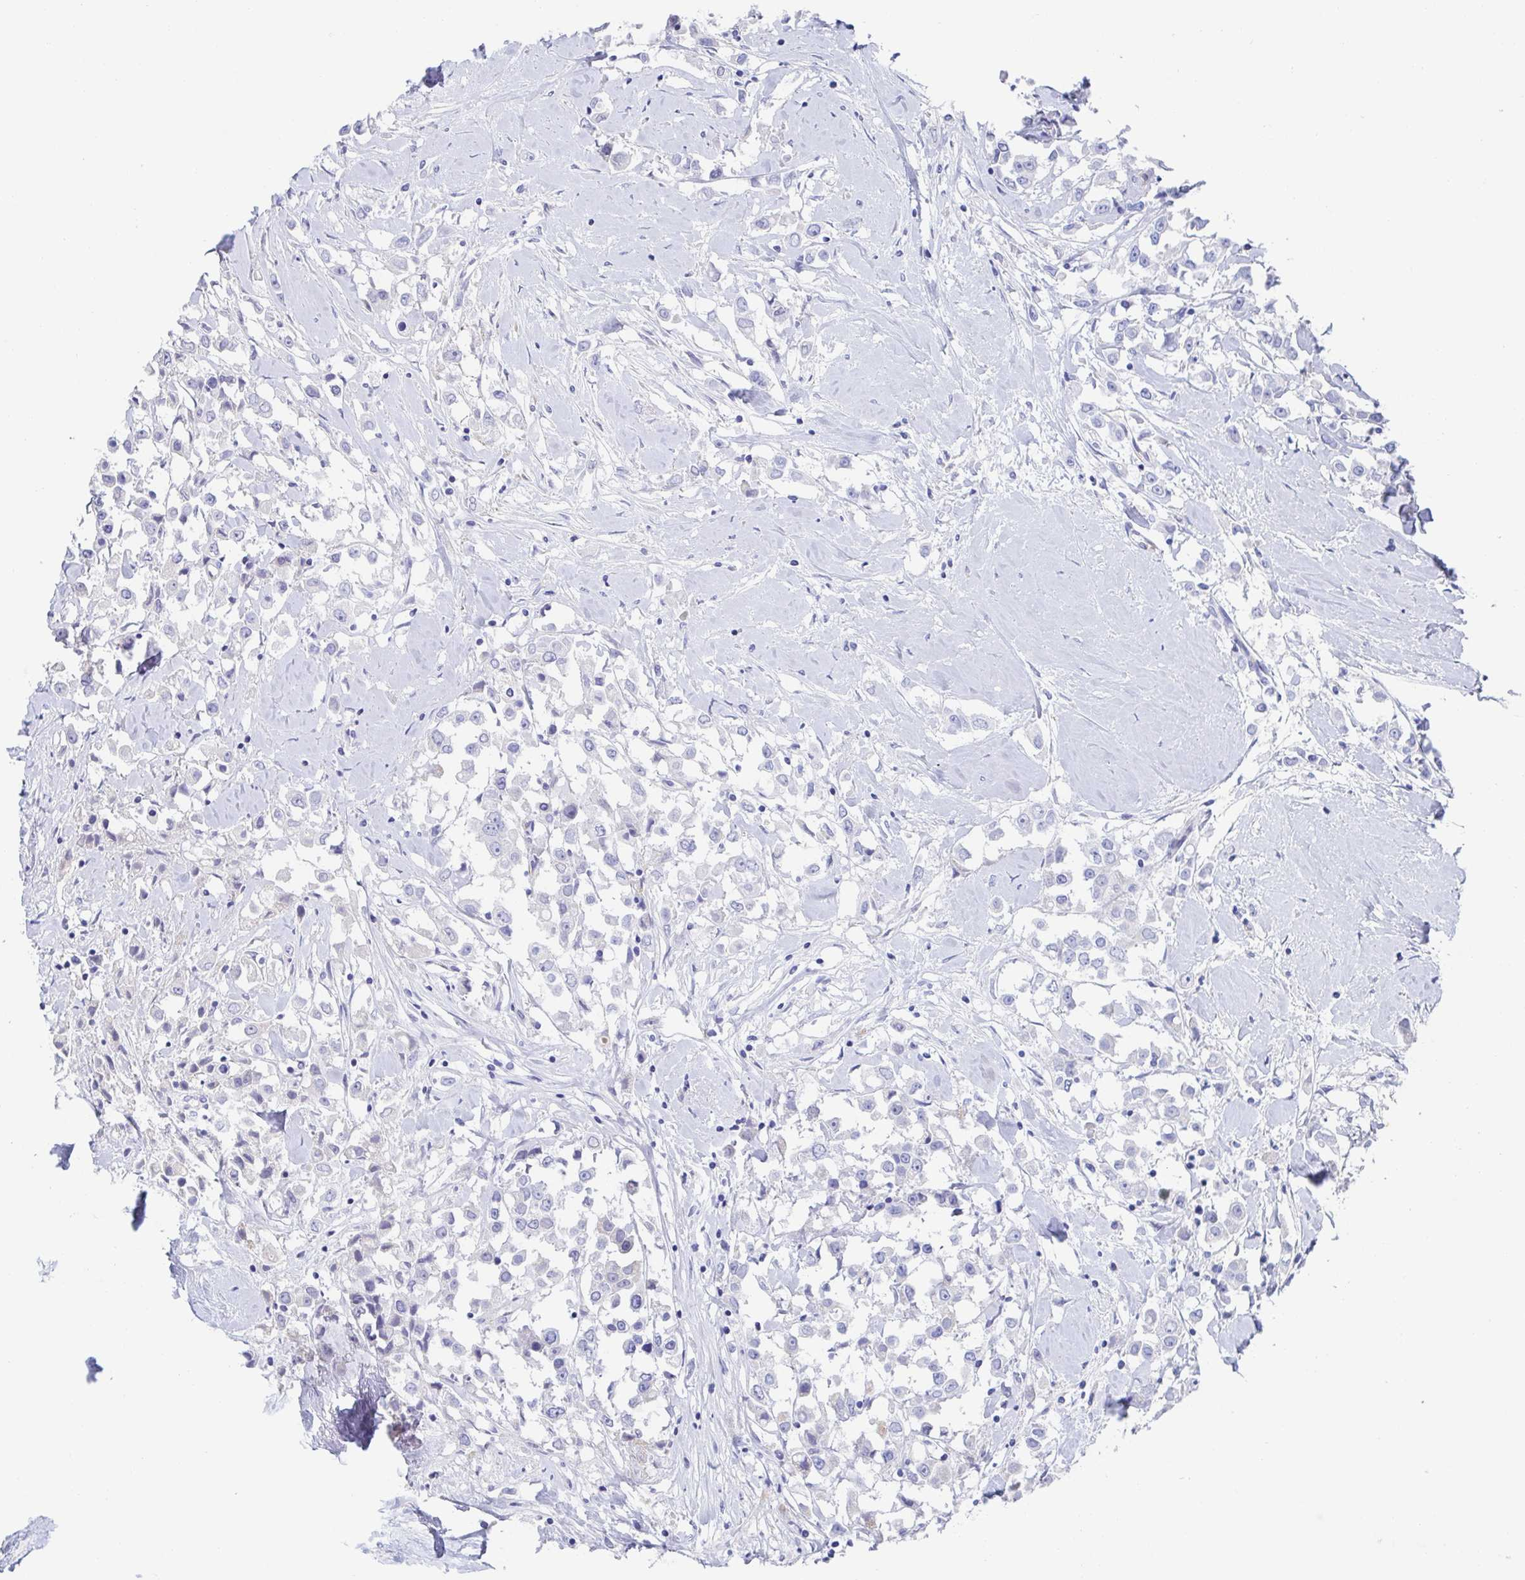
{"staining": {"intensity": "negative", "quantity": "none", "location": "none"}, "tissue": "breast cancer", "cell_type": "Tumor cells", "image_type": "cancer", "snomed": [{"axis": "morphology", "description": "Duct carcinoma"}, {"axis": "topography", "description": "Breast"}], "caption": "Immunohistochemistry (IHC) image of human breast cancer stained for a protein (brown), which demonstrates no positivity in tumor cells.", "gene": "CDH2", "patient": {"sex": "female", "age": 61}}